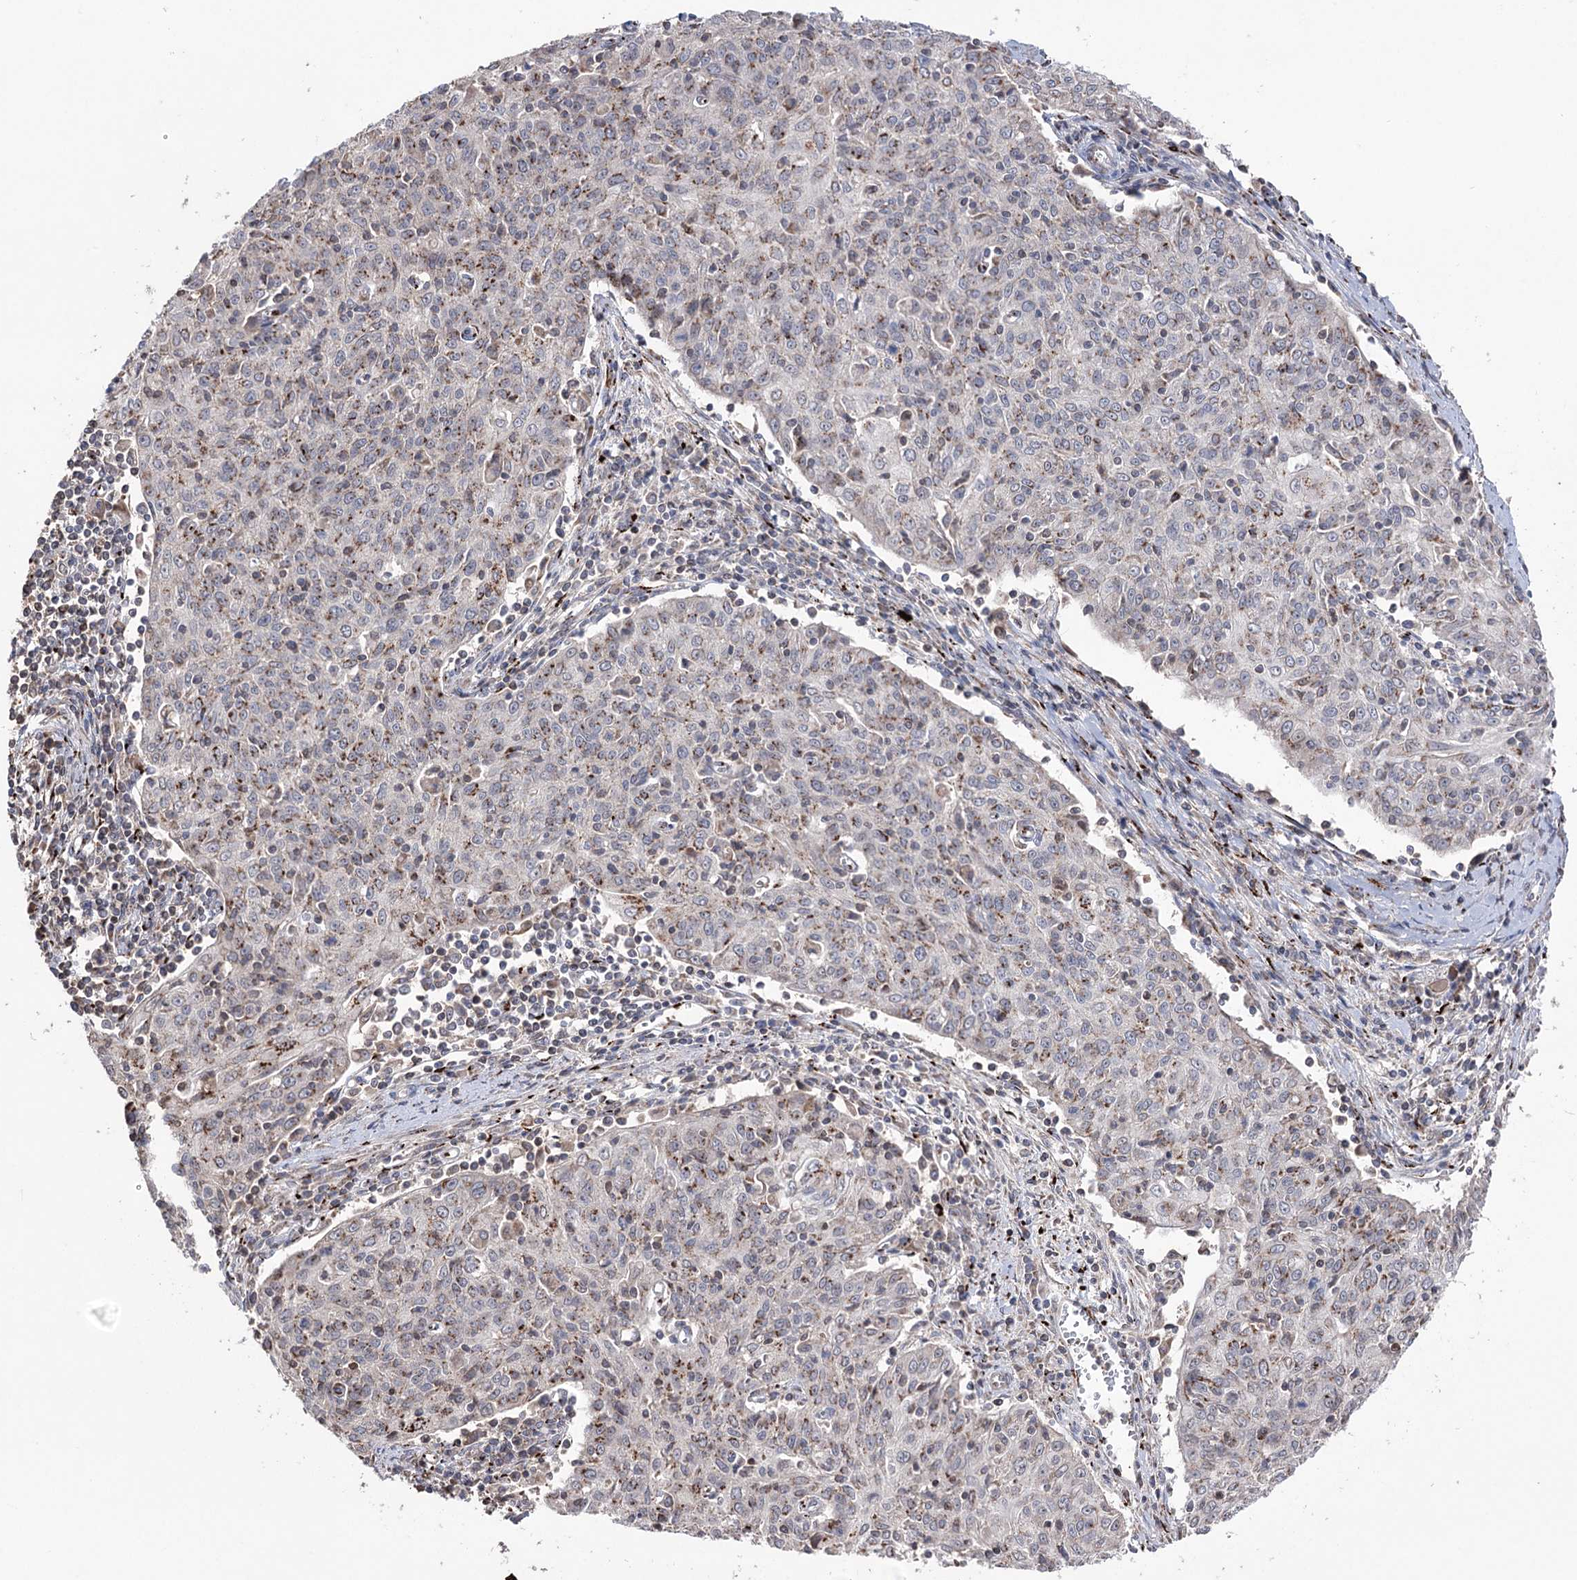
{"staining": {"intensity": "moderate", "quantity": "25%-75%", "location": "cytoplasmic/membranous"}, "tissue": "cervical cancer", "cell_type": "Tumor cells", "image_type": "cancer", "snomed": [{"axis": "morphology", "description": "Squamous cell carcinoma, NOS"}, {"axis": "topography", "description": "Cervix"}], "caption": "A histopathology image of human cervical cancer stained for a protein shows moderate cytoplasmic/membranous brown staining in tumor cells.", "gene": "ARHGAP20", "patient": {"sex": "female", "age": 48}}